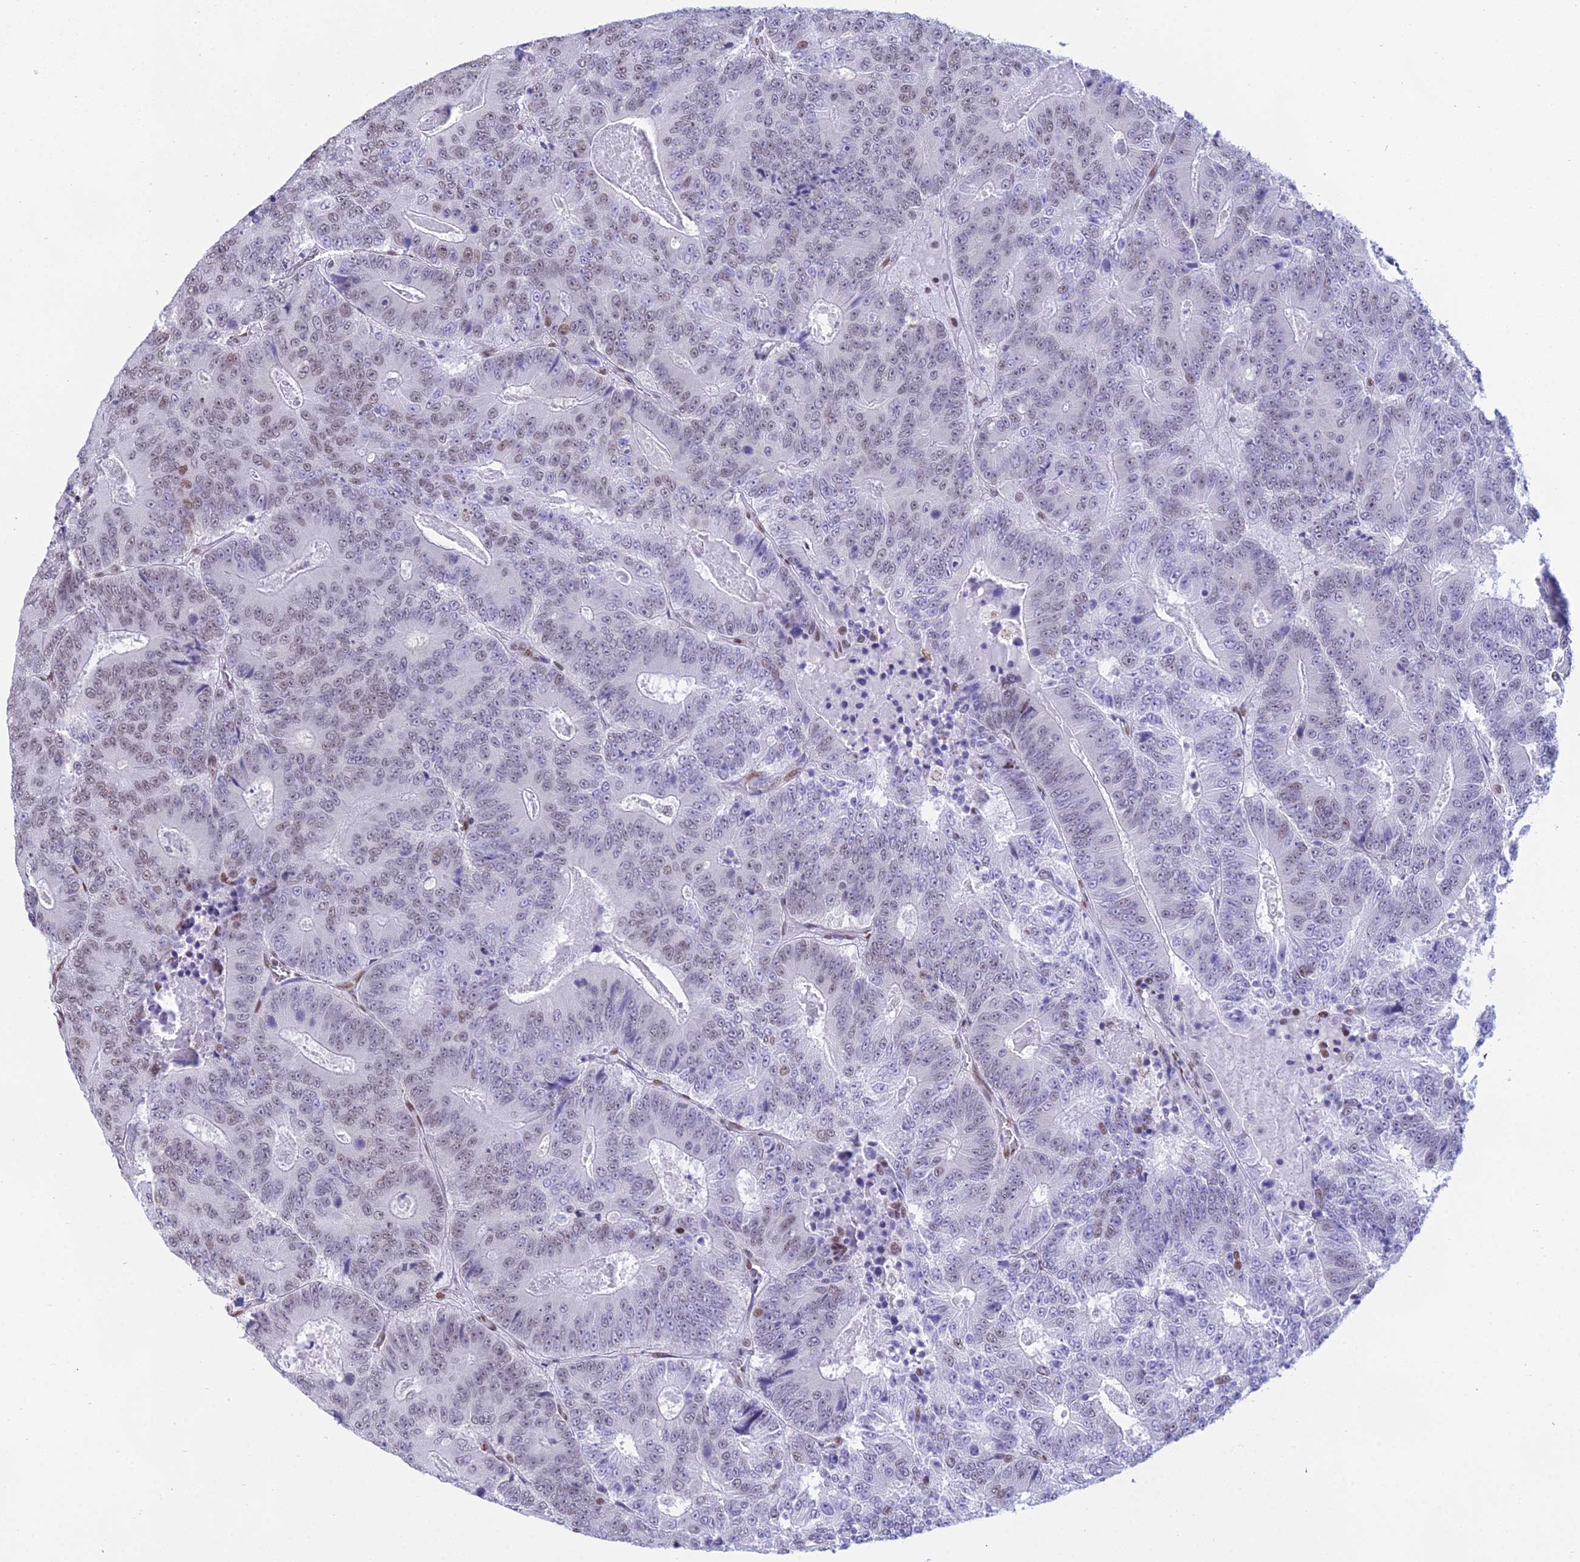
{"staining": {"intensity": "weak", "quantity": "25%-75%", "location": "nuclear"}, "tissue": "colorectal cancer", "cell_type": "Tumor cells", "image_type": "cancer", "snomed": [{"axis": "morphology", "description": "Adenocarcinoma, NOS"}, {"axis": "topography", "description": "Colon"}], "caption": "Immunohistochemistry (IHC) histopathology image of colorectal cancer (adenocarcinoma) stained for a protein (brown), which shows low levels of weak nuclear positivity in about 25%-75% of tumor cells.", "gene": "CDC26", "patient": {"sex": "male", "age": 83}}